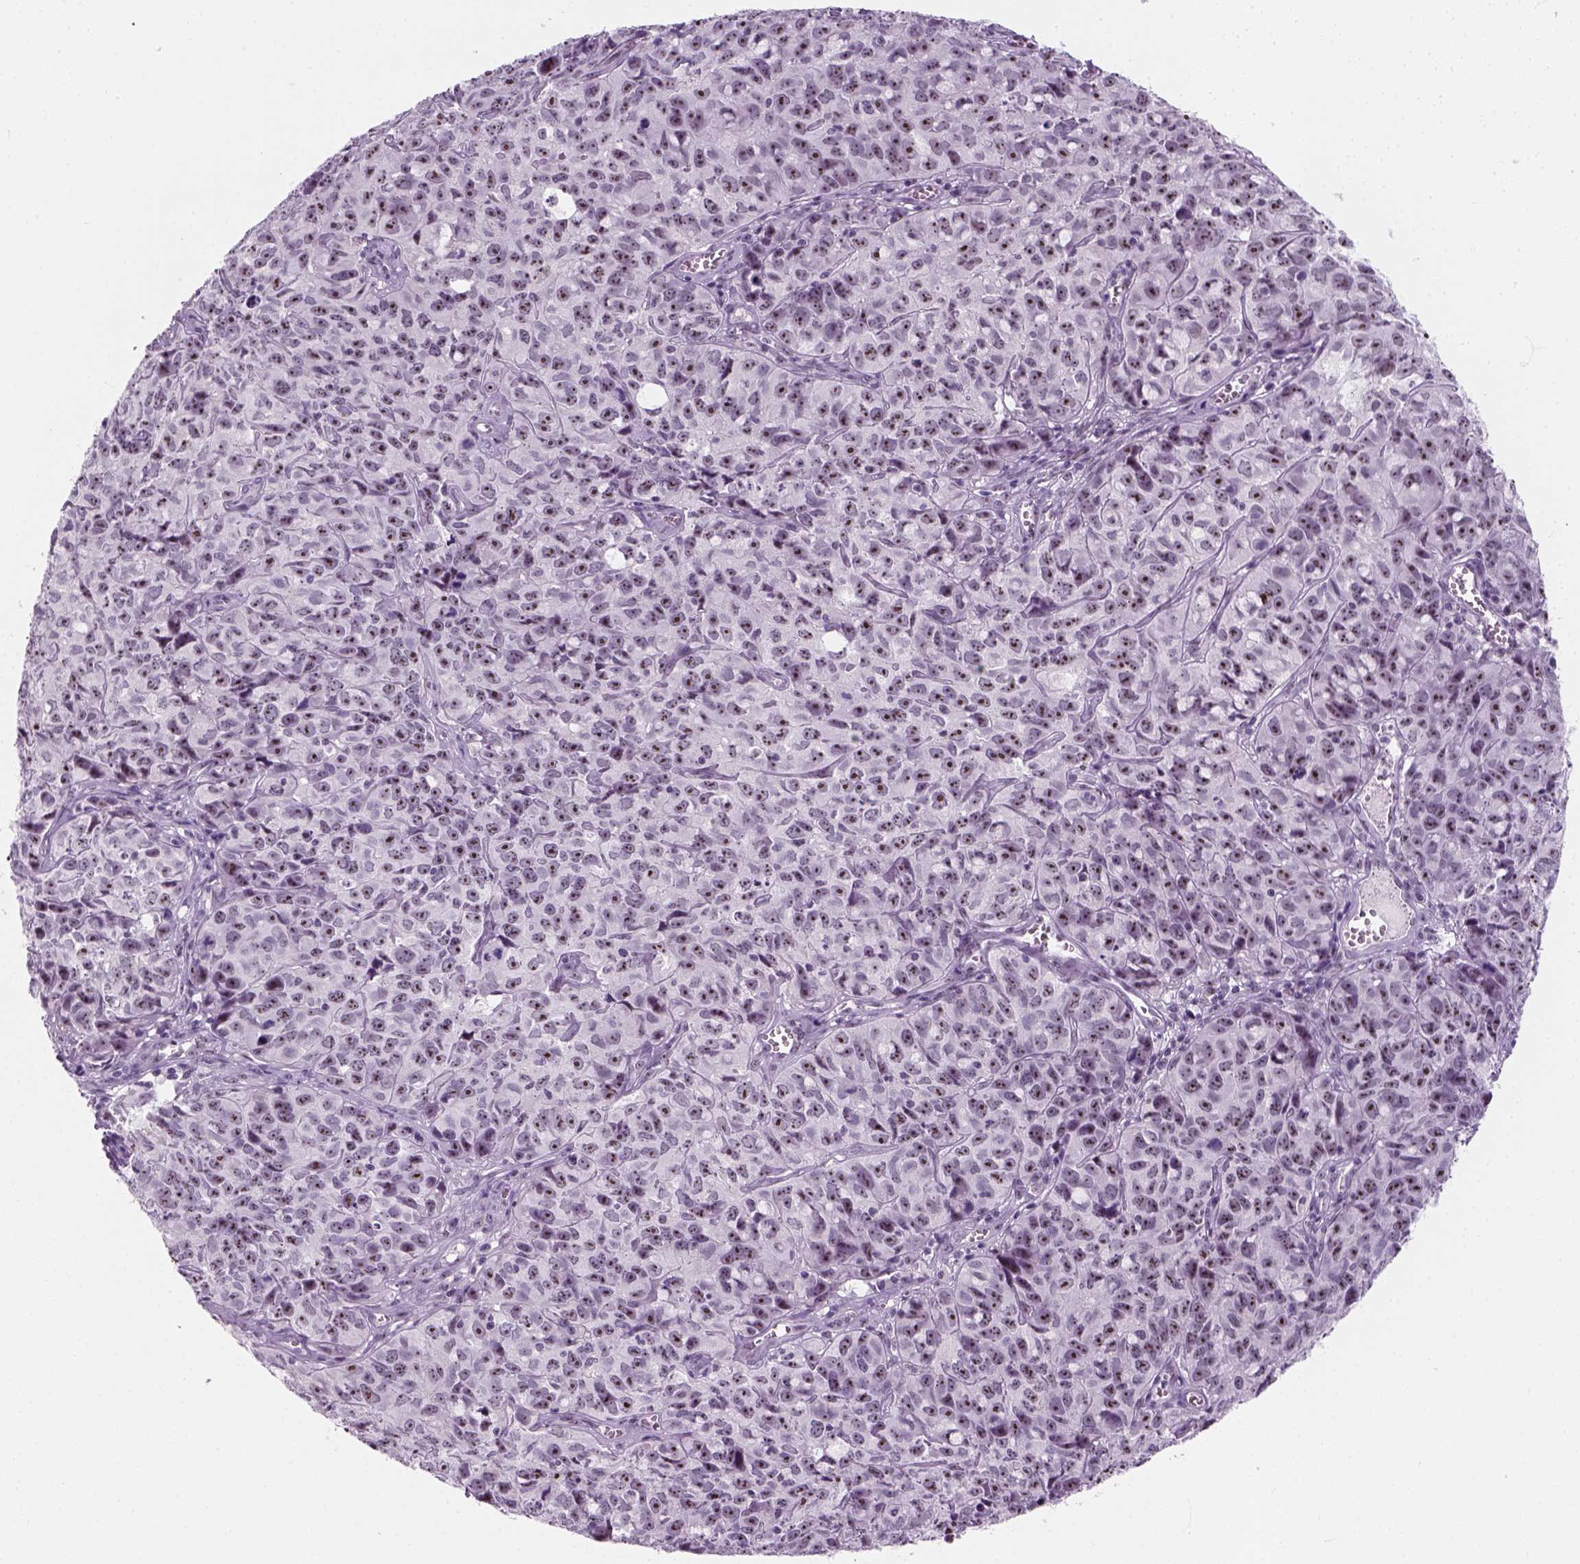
{"staining": {"intensity": "moderate", "quantity": "25%-75%", "location": "nuclear"}, "tissue": "cervical cancer", "cell_type": "Tumor cells", "image_type": "cancer", "snomed": [{"axis": "morphology", "description": "Squamous cell carcinoma, NOS"}, {"axis": "topography", "description": "Cervix"}], "caption": "This is a histology image of IHC staining of squamous cell carcinoma (cervical), which shows moderate positivity in the nuclear of tumor cells.", "gene": "ZNF865", "patient": {"sex": "female", "age": 28}}